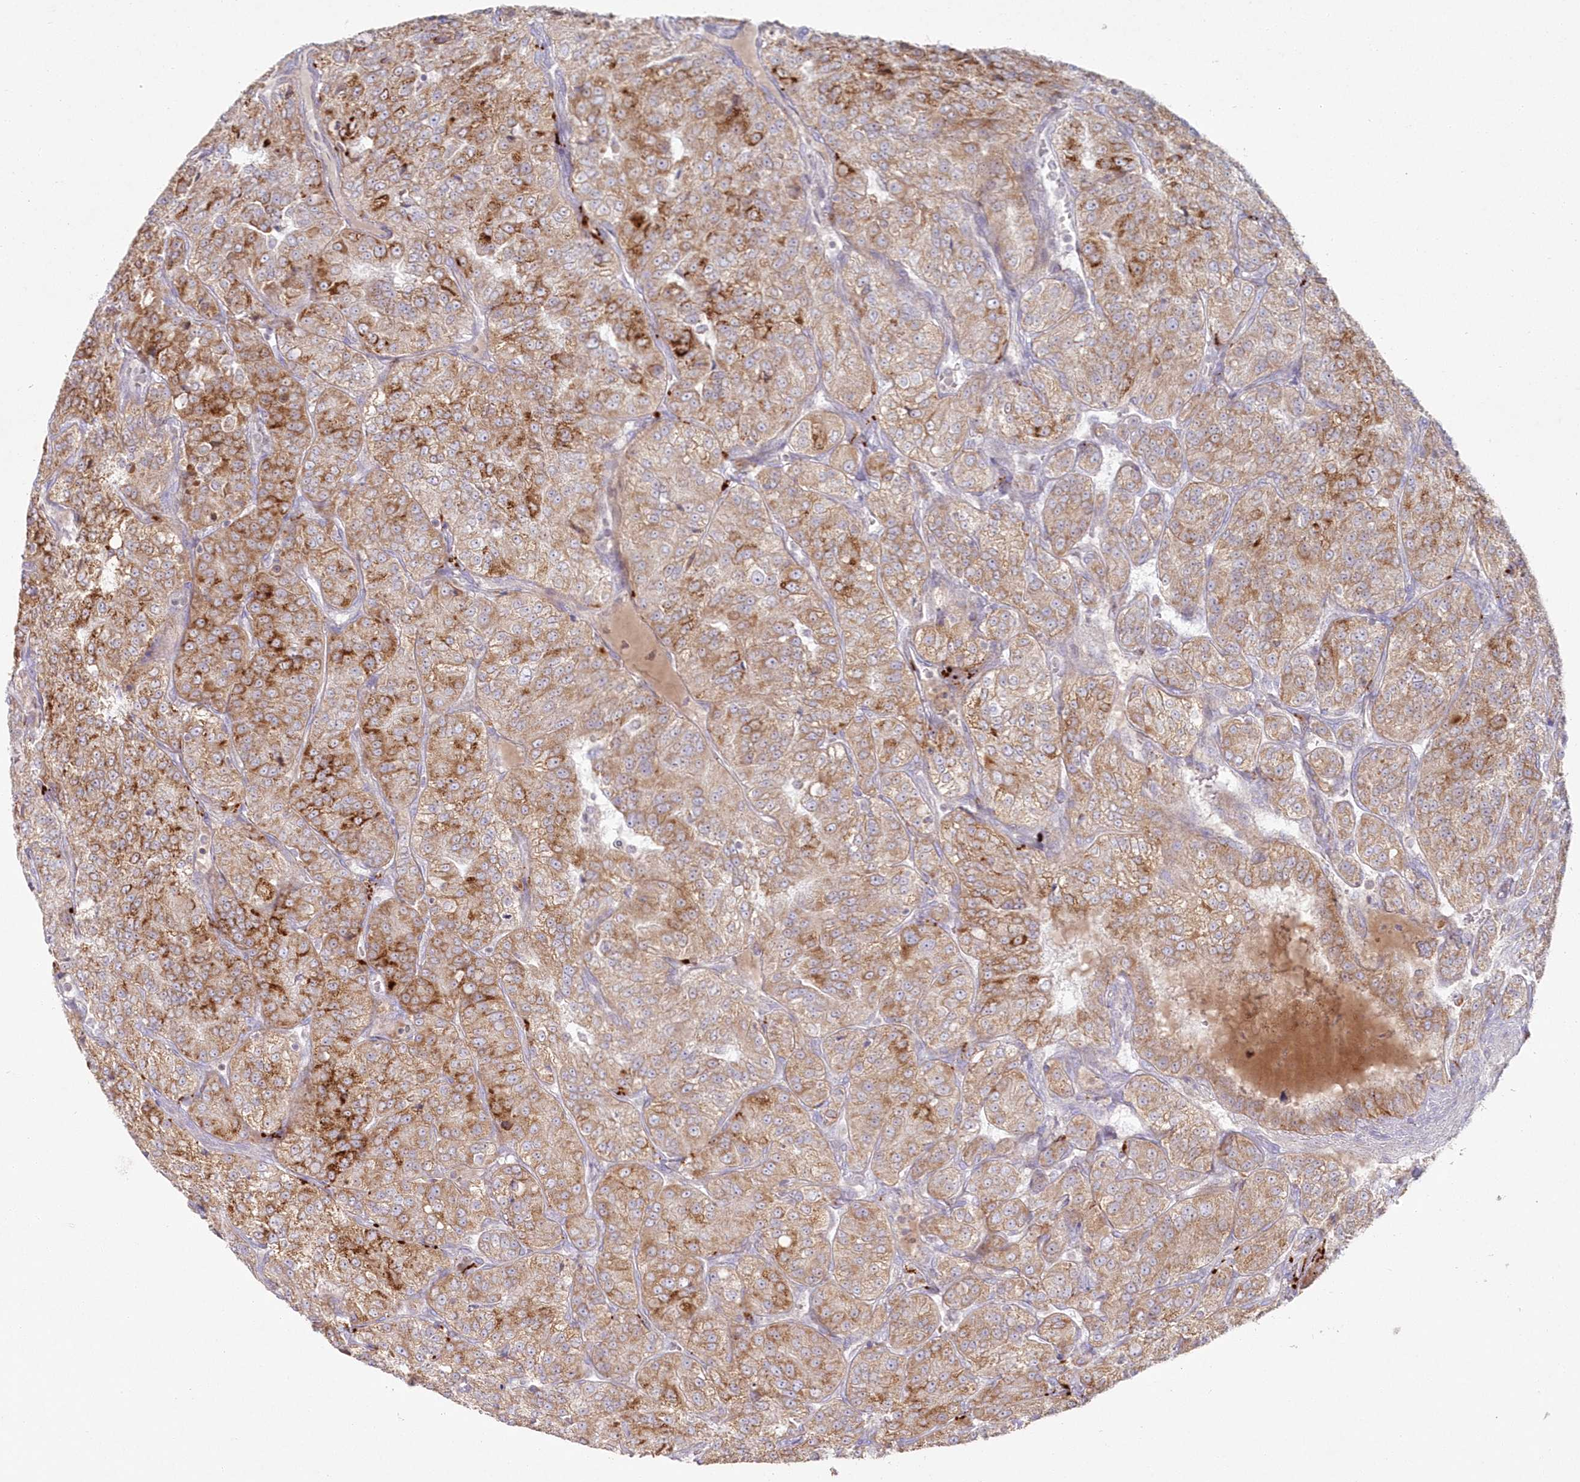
{"staining": {"intensity": "moderate", "quantity": ">75%", "location": "cytoplasmic/membranous"}, "tissue": "renal cancer", "cell_type": "Tumor cells", "image_type": "cancer", "snomed": [{"axis": "morphology", "description": "Adenocarcinoma, NOS"}, {"axis": "topography", "description": "Kidney"}], "caption": "Protein staining of renal adenocarcinoma tissue exhibits moderate cytoplasmic/membranous positivity in about >75% of tumor cells.", "gene": "ARSB", "patient": {"sex": "female", "age": 63}}